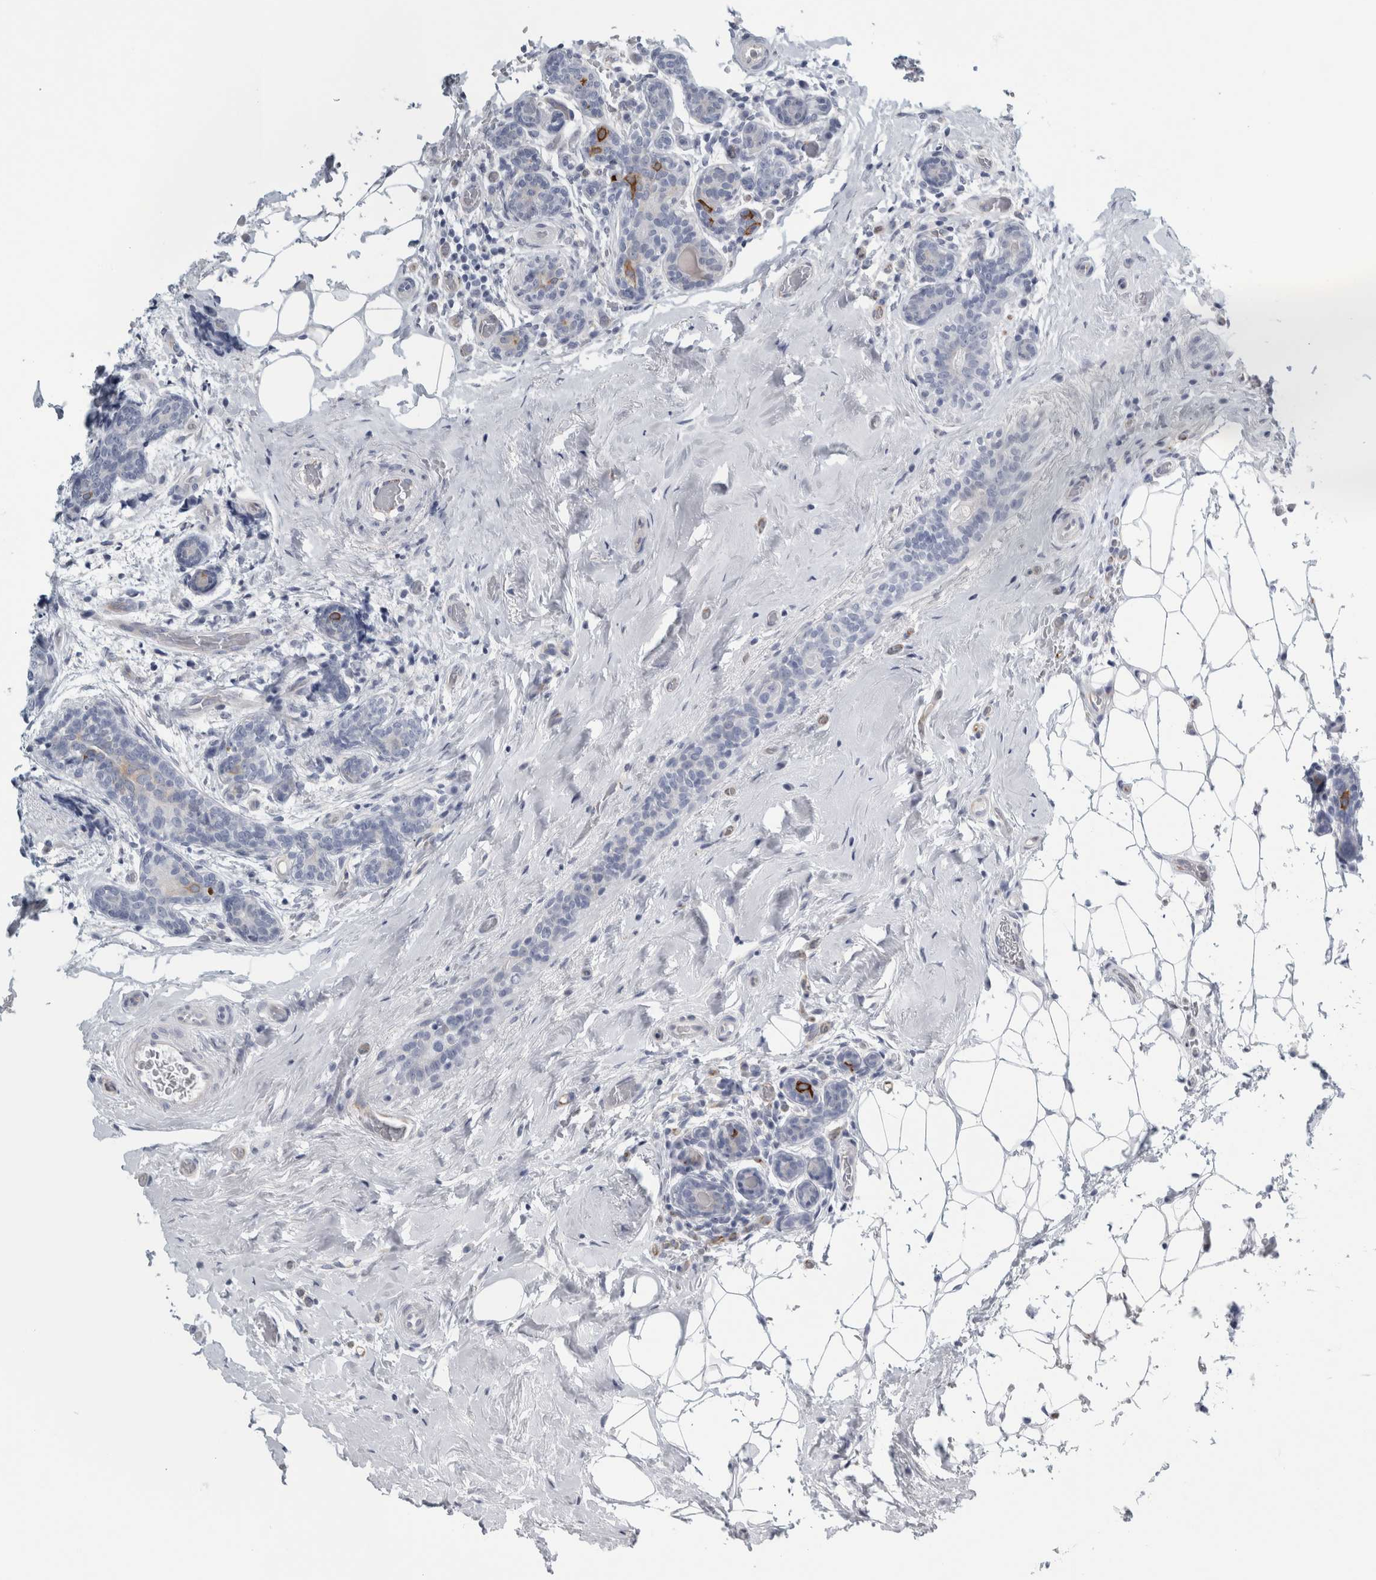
{"staining": {"intensity": "negative", "quantity": "none", "location": "none"}, "tissue": "breast cancer", "cell_type": "Tumor cells", "image_type": "cancer", "snomed": [{"axis": "morphology", "description": "Normal tissue, NOS"}, {"axis": "morphology", "description": "Duct carcinoma"}, {"axis": "topography", "description": "Breast"}], "caption": "The micrograph demonstrates no staining of tumor cells in intraductal carcinoma (breast).", "gene": "B3GNT3", "patient": {"sex": "female", "age": 43}}